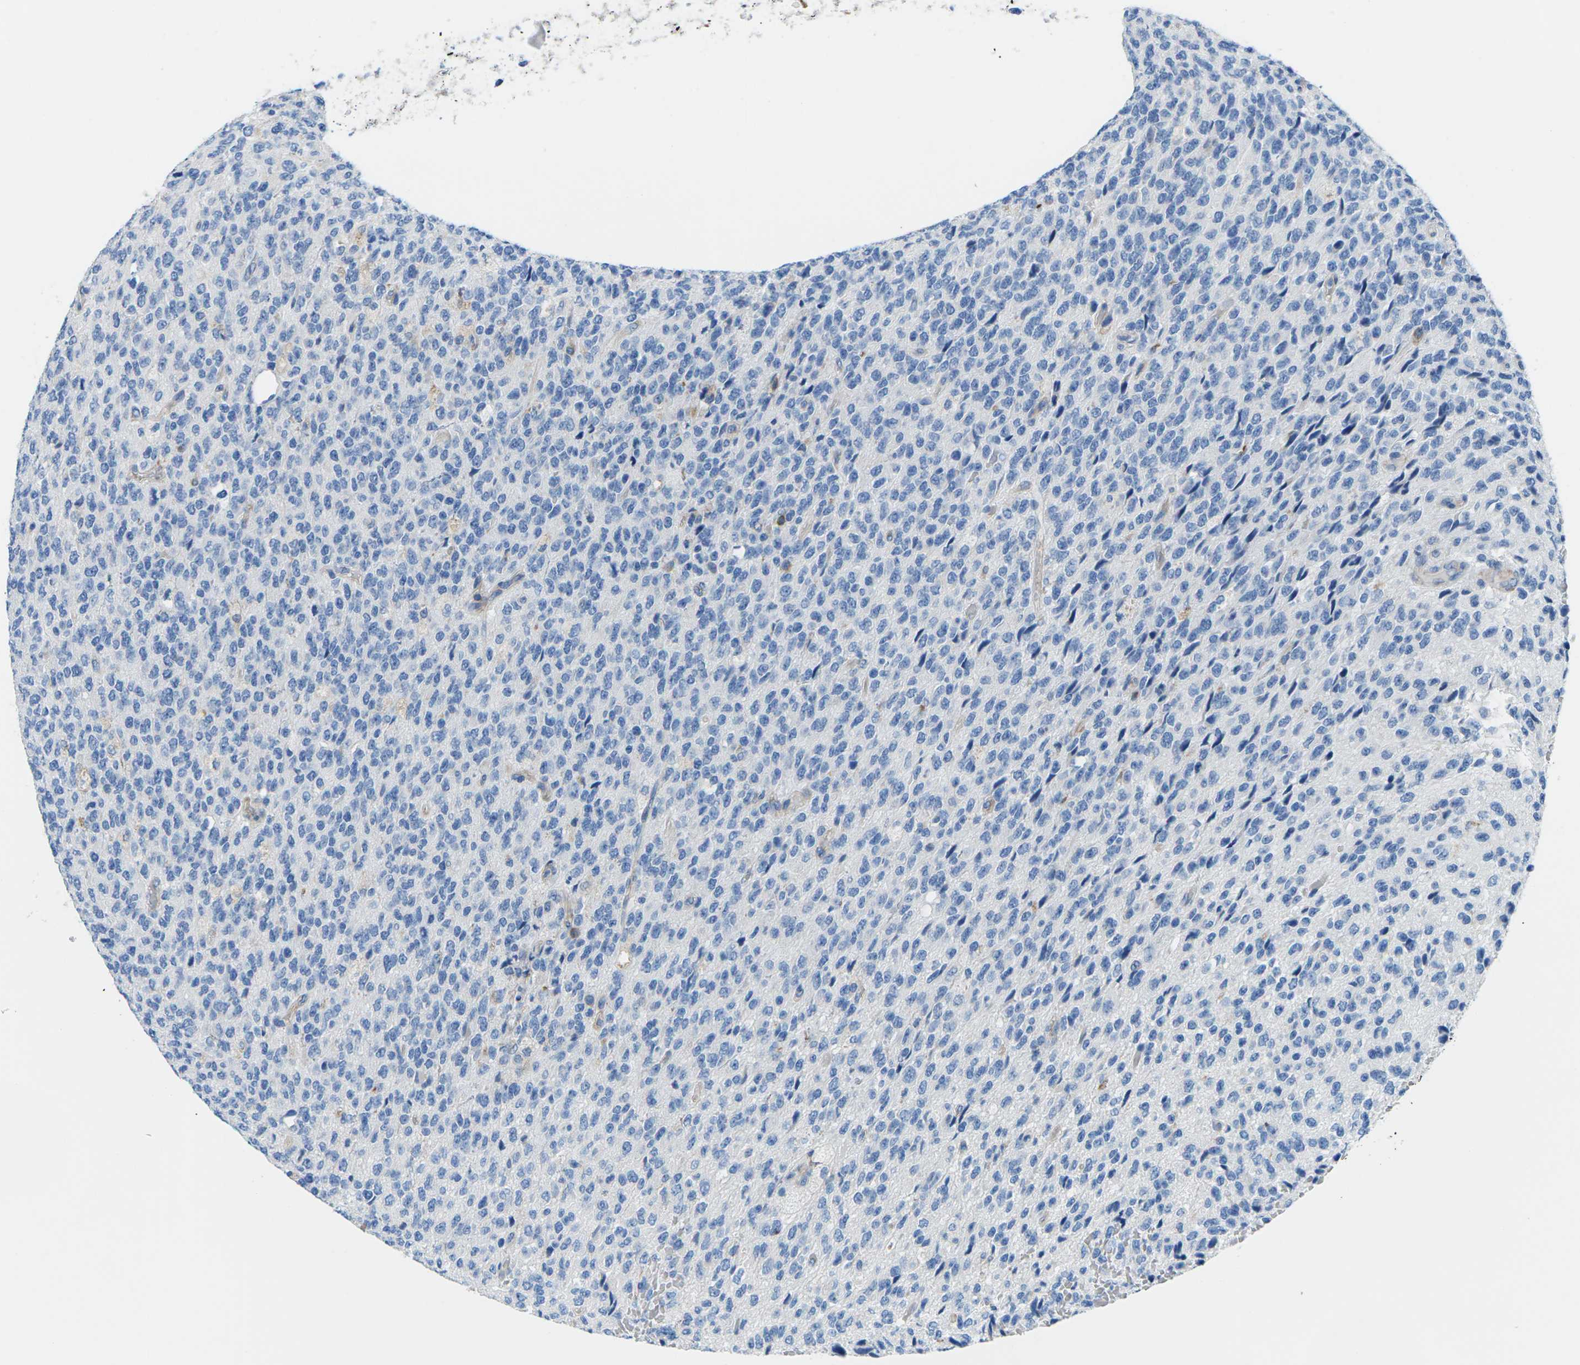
{"staining": {"intensity": "negative", "quantity": "none", "location": "none"}, "tissue": "glioma", "cell_type": "Tumor cells", "image_type": "cancer", "snomed": [{"axis": "morphology", "description": "Glioma, malignant, High grade"}, {"axis": "topography", "description": "pancreas cauda"}], "caption": "IHC histopathology image of neoplastic tissue: malignant glioma (high-grade) stained with DAB demonstrates no significant protein staining in tumor cells.", "gene": "SYNGR2", "patient": {"sex": "male", "age": 60}}